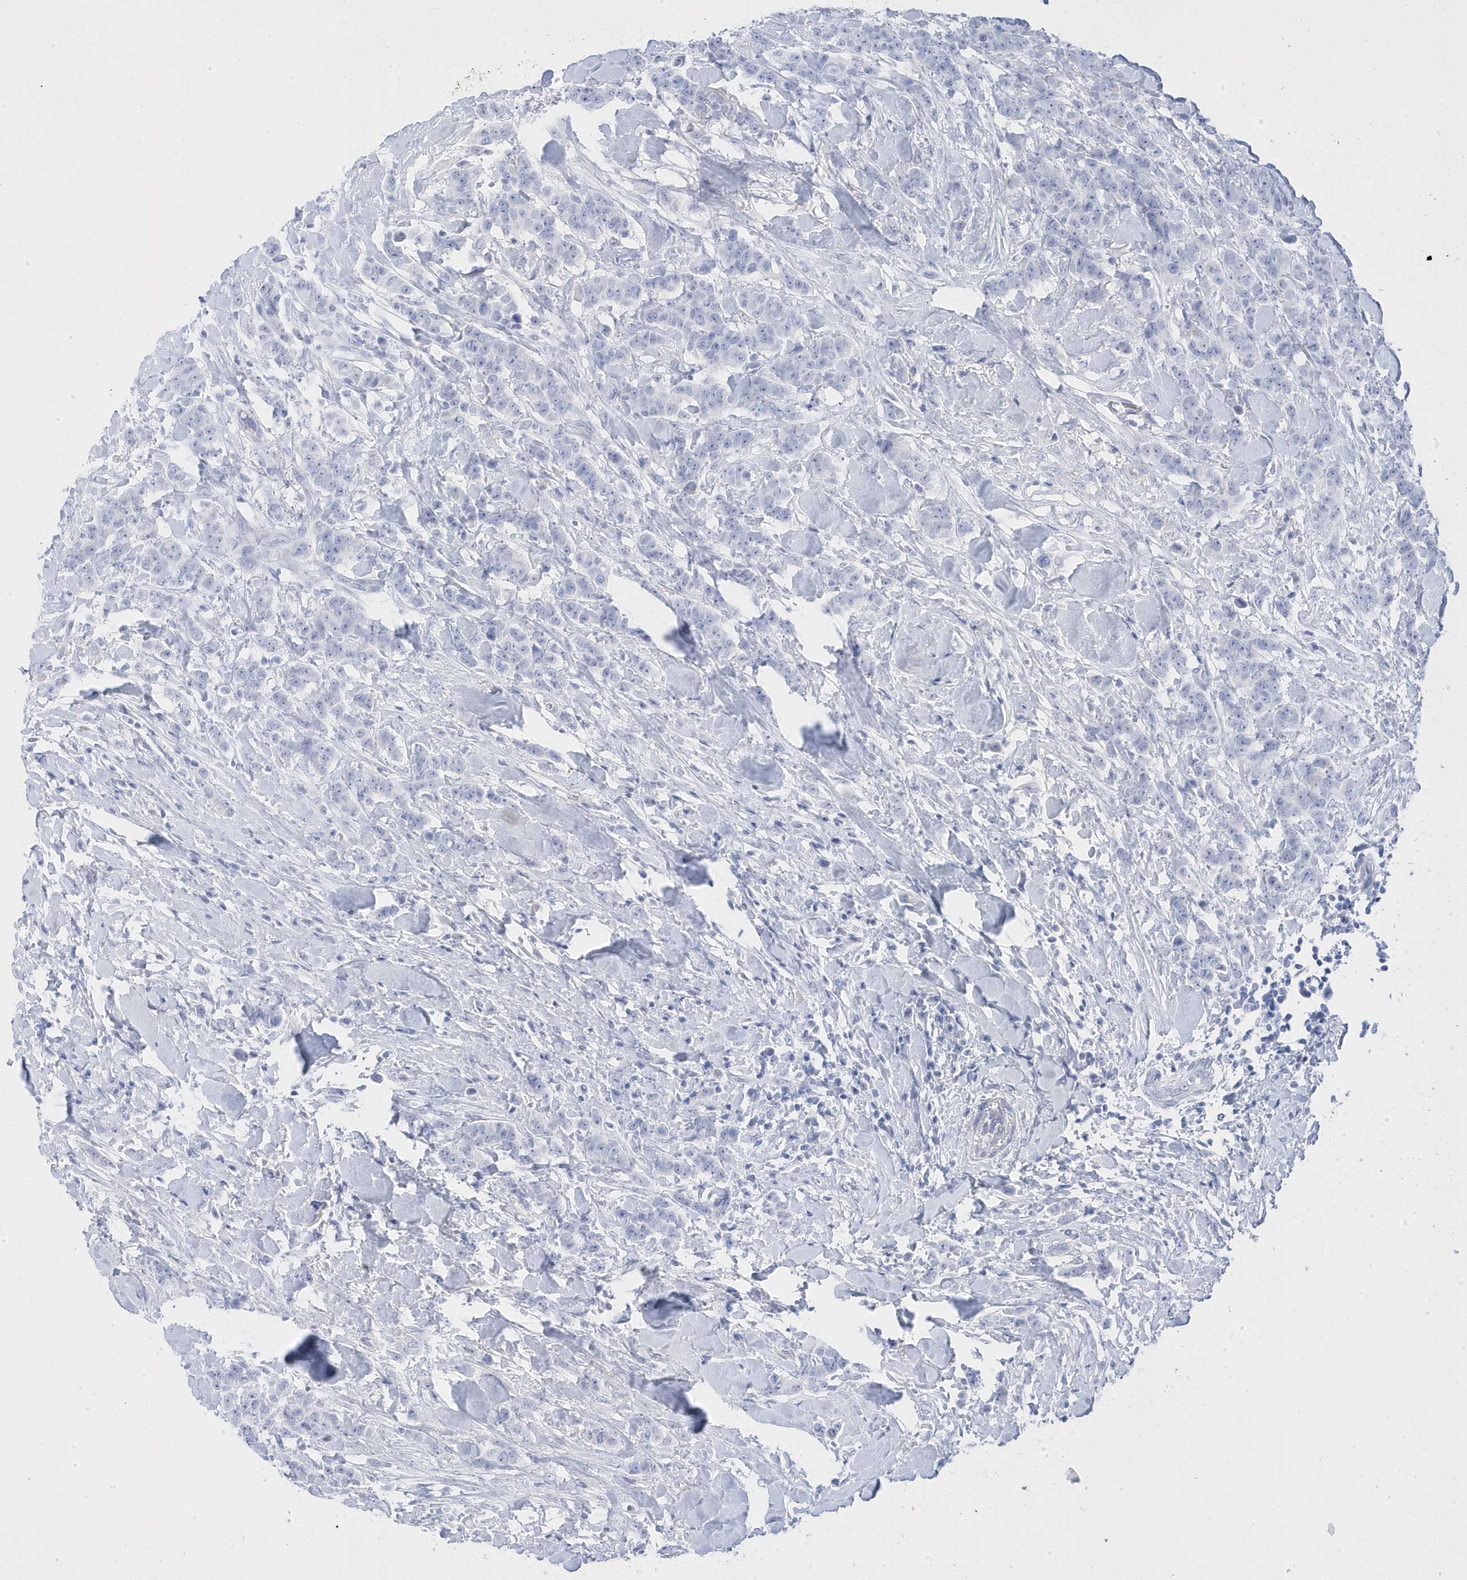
{"staining": {"intensity": "negative", "quantity": "none", "location": "none"}, "tissue": "breast cancer", "cell_type": "Tumor cells", "image_type": "cancer", "snomed": [{"axis": "morphology", "description": "Duct carcinoma"}, {"axis": "topography", "description": "Breast"}], "caption": "High power microscopy image of an immunohistochemistry (IHC) photomicrograph of breast invasive ductal carcinoma, revealing no significant staining in tumor cells. (Stains: DAB IHC with hematoxylin counter stain, Microscopy: brightfield microscopy at high magnification).", "gene": "GTPBP6", "patient": {"sex": "female", "age": 40}}